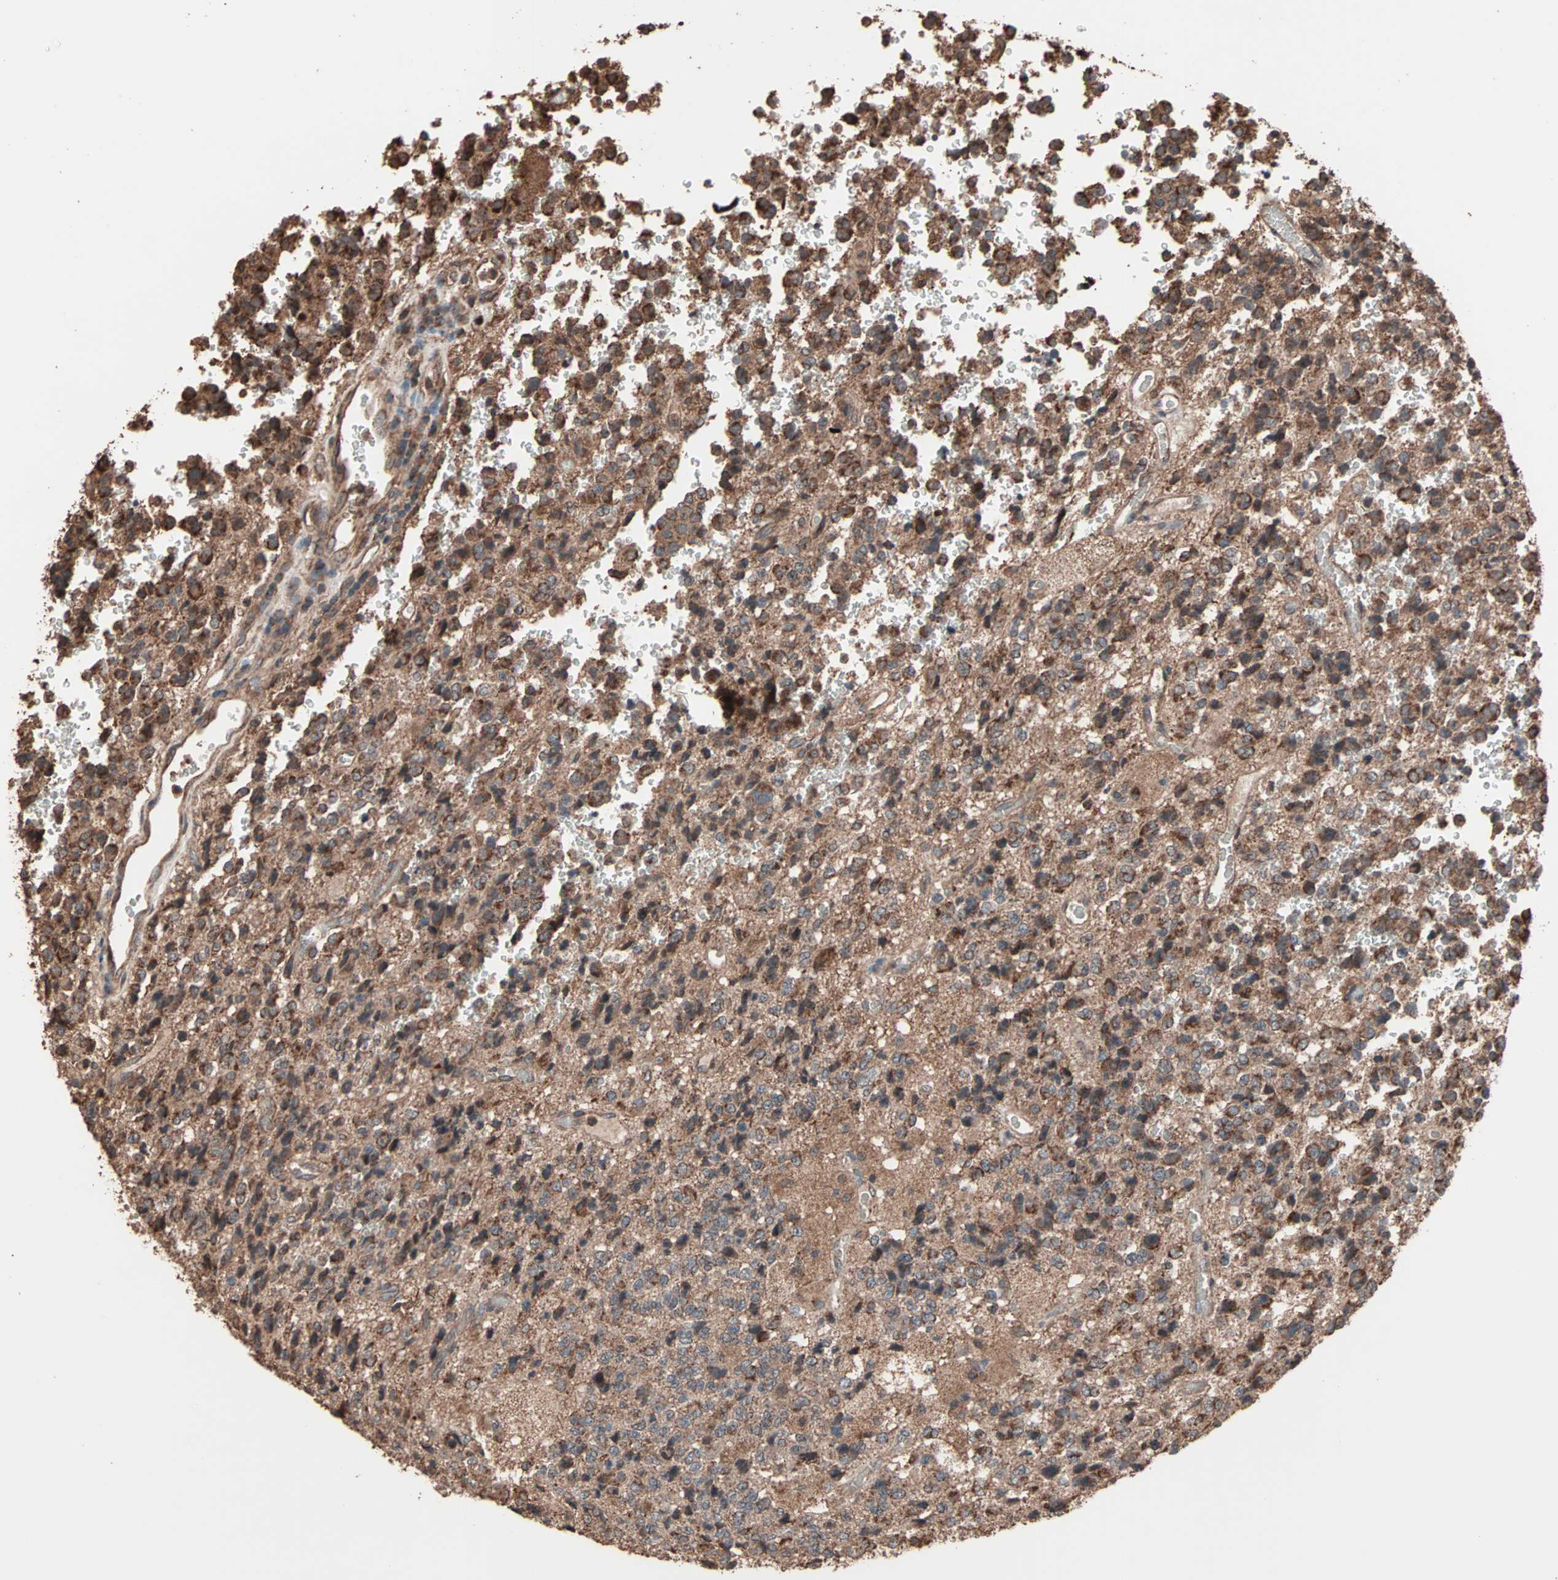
{"staining": {"intensity": "moderate", "quantity": ">75%", "location": "cytoplasmic/membranous"}, "tissue": "glioma", "cell_type": "Tumor cells", "image_type": "cancer", "snomed": [{"axis": "morphology", "description": "Glioma, malignant, High grade"}, {"axis": "topography", "description": "pancreas cauda"}], "caption": "Tumor cells show medium levels of moderate cytoplasmic/membranous expression in approximately >75% of cells in high-grade glioma (malignant).", "gene": "MRPL2", "patient": {"sex": "male", "age": 60}}